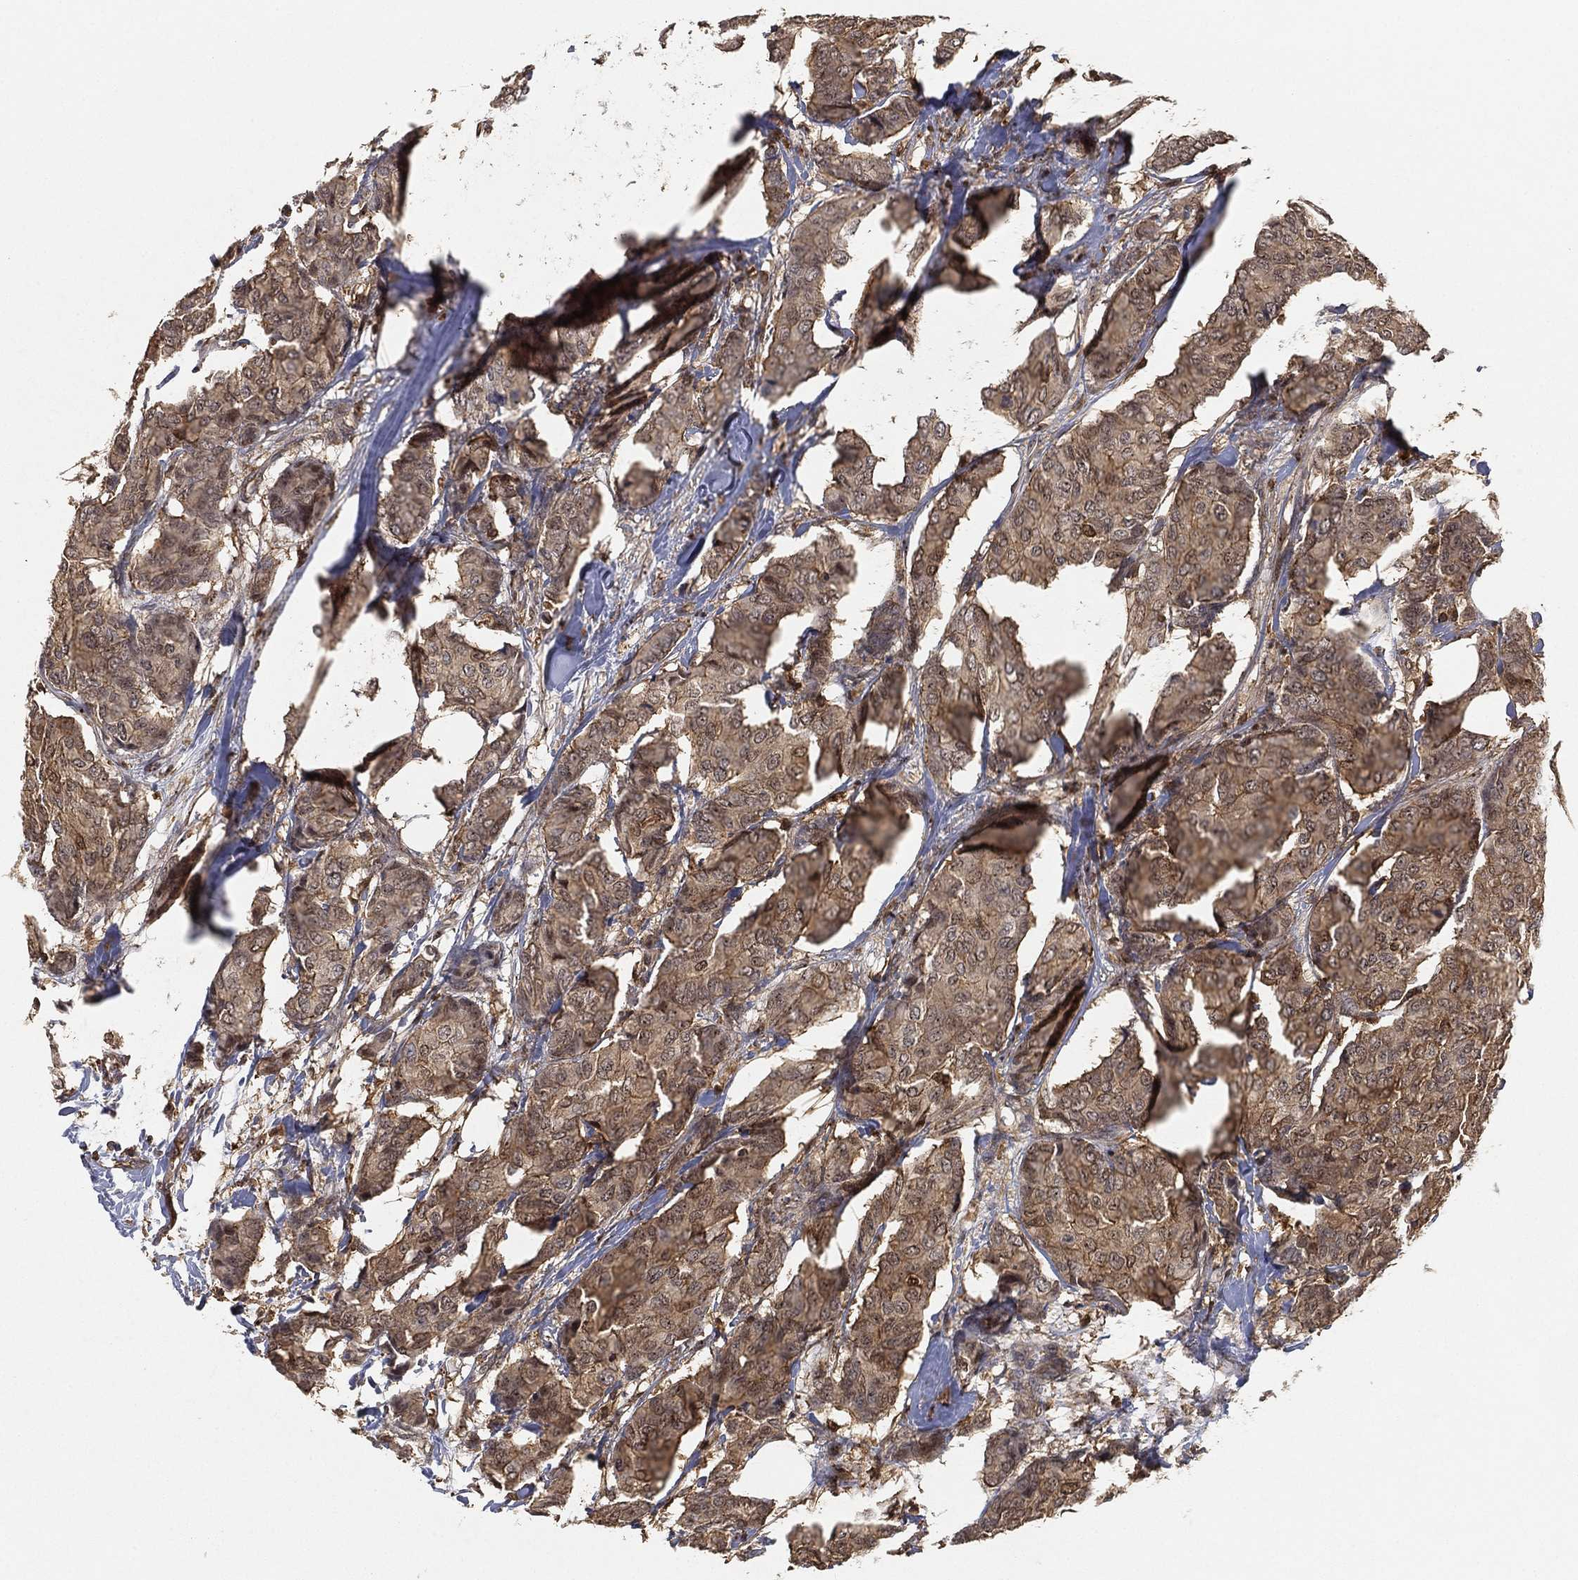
{"staining": {"intensity": "weak", "quantity": ">75%", "location": "cytoplasmic/membranous"}, "tissue": "breast cancer", "cell_type": "Tumor cells", "image_type": "cancer", "snomed": [{"axis": "morphology", "description": "Duct carcinoma"}, {"axis": "topography", "description": "Breast"}], "caption": "Breast cancer (invasive ductal carcinoma) tissue reveals weak cytoplasmic/membranous positivity in approximately >75% of tumor cells", "gene": "CRYL1", "patient": {"sex": "female", "age": 75}}